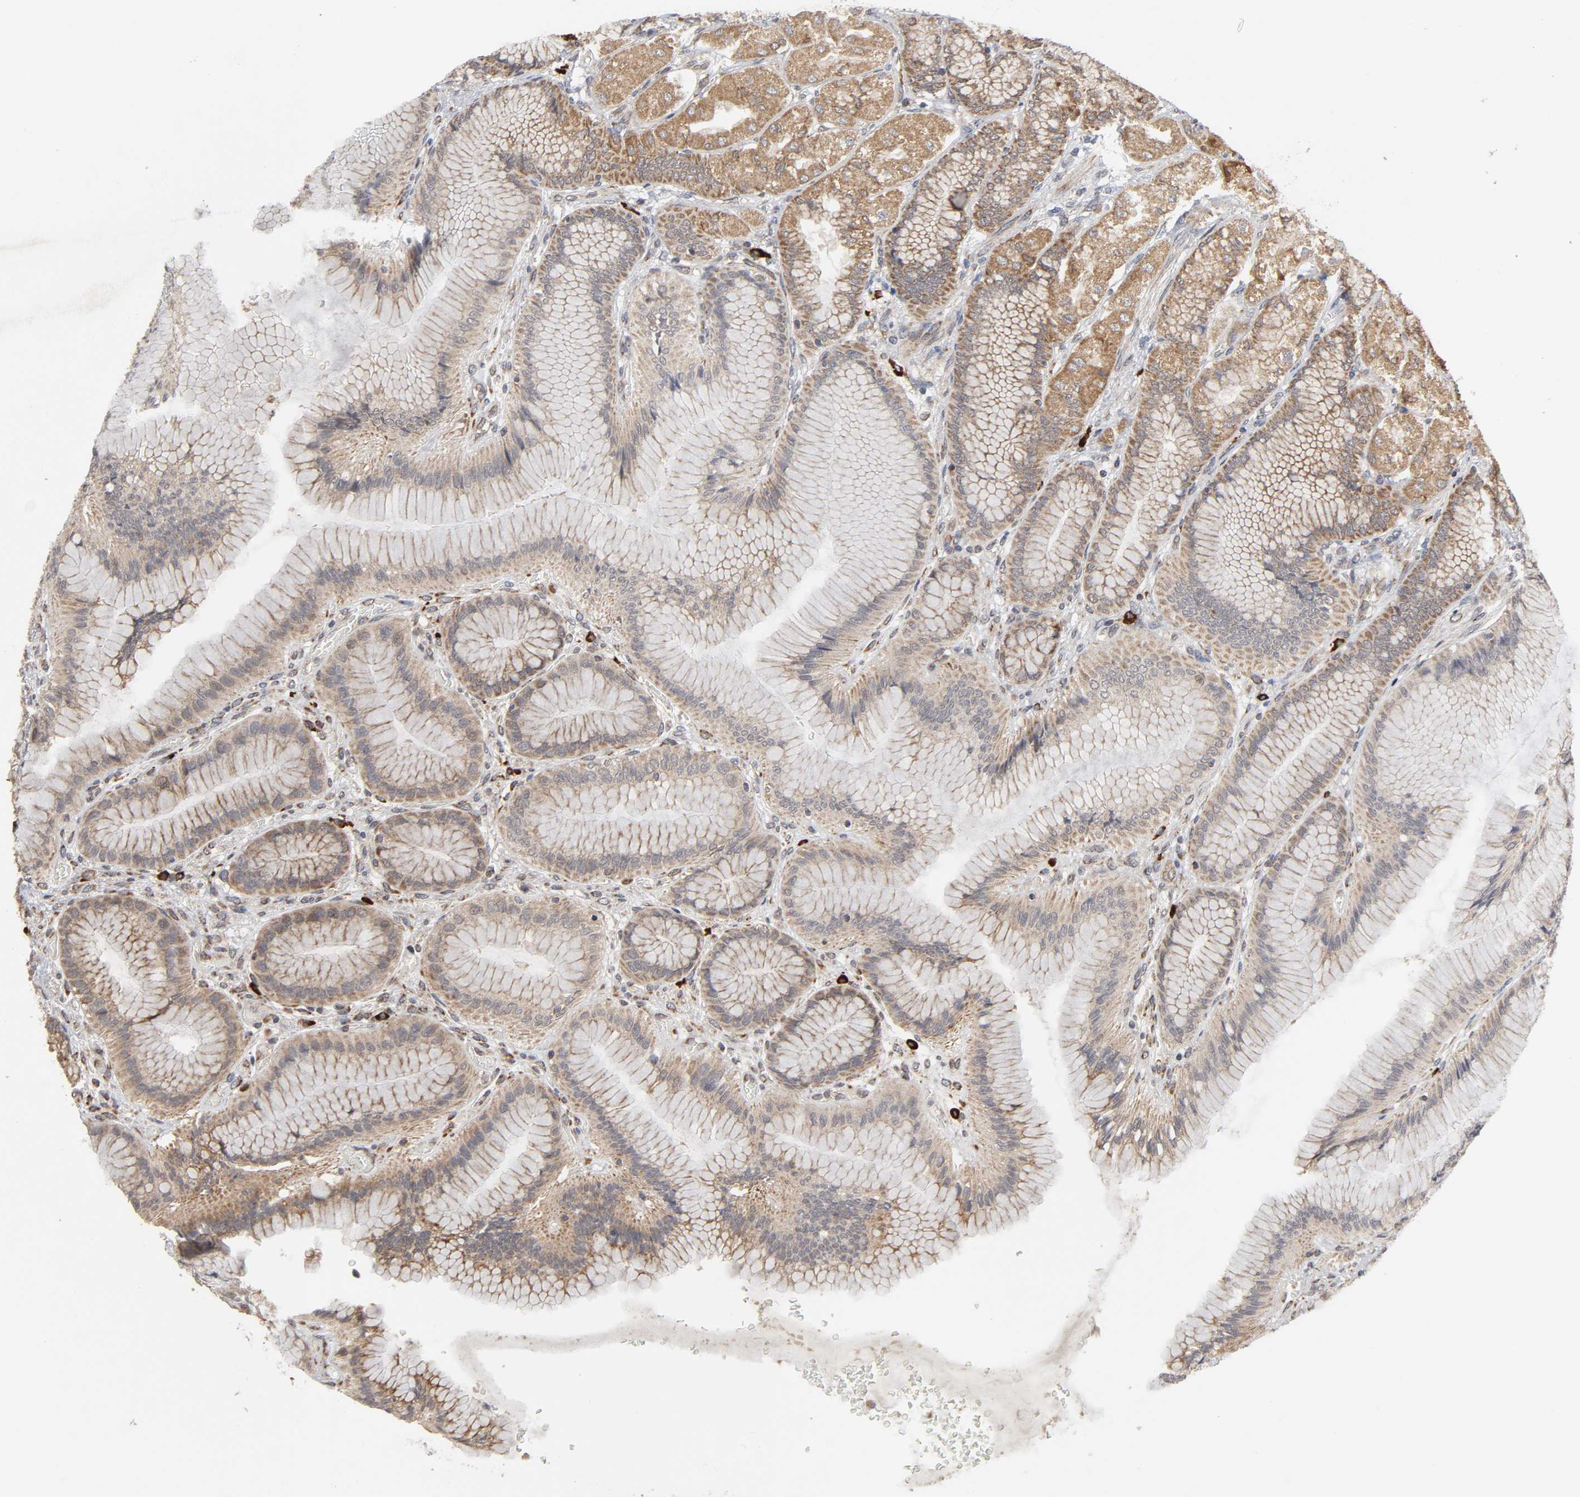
{"staining": {"intensity": "moderate", "quantity": ">75%", "location": "cytoplasmic/membranous"}, "tissue": "stomach", "cell_type": "Glandular cells", "image_type": "normal", "snomed": [{"axis": "morphology", "description": "Normal tissue, NOS"}, {"axis": "morphology", "description": "Adenocarcinoma, NOS"}, {"axis": "topography", "description": "Stomach"}, {"axis": "topography", "description": "Stomach, lower"}], "caption": "Glandular cells exhibit medium levels of moderate cytoplasmic/membranous positivity in approximately >75% of cells in unremarkable human stomach. Nuclei are stained in blue.", "gene": "SLC30A9", "patient": {"sex": "female", "age": 65}}